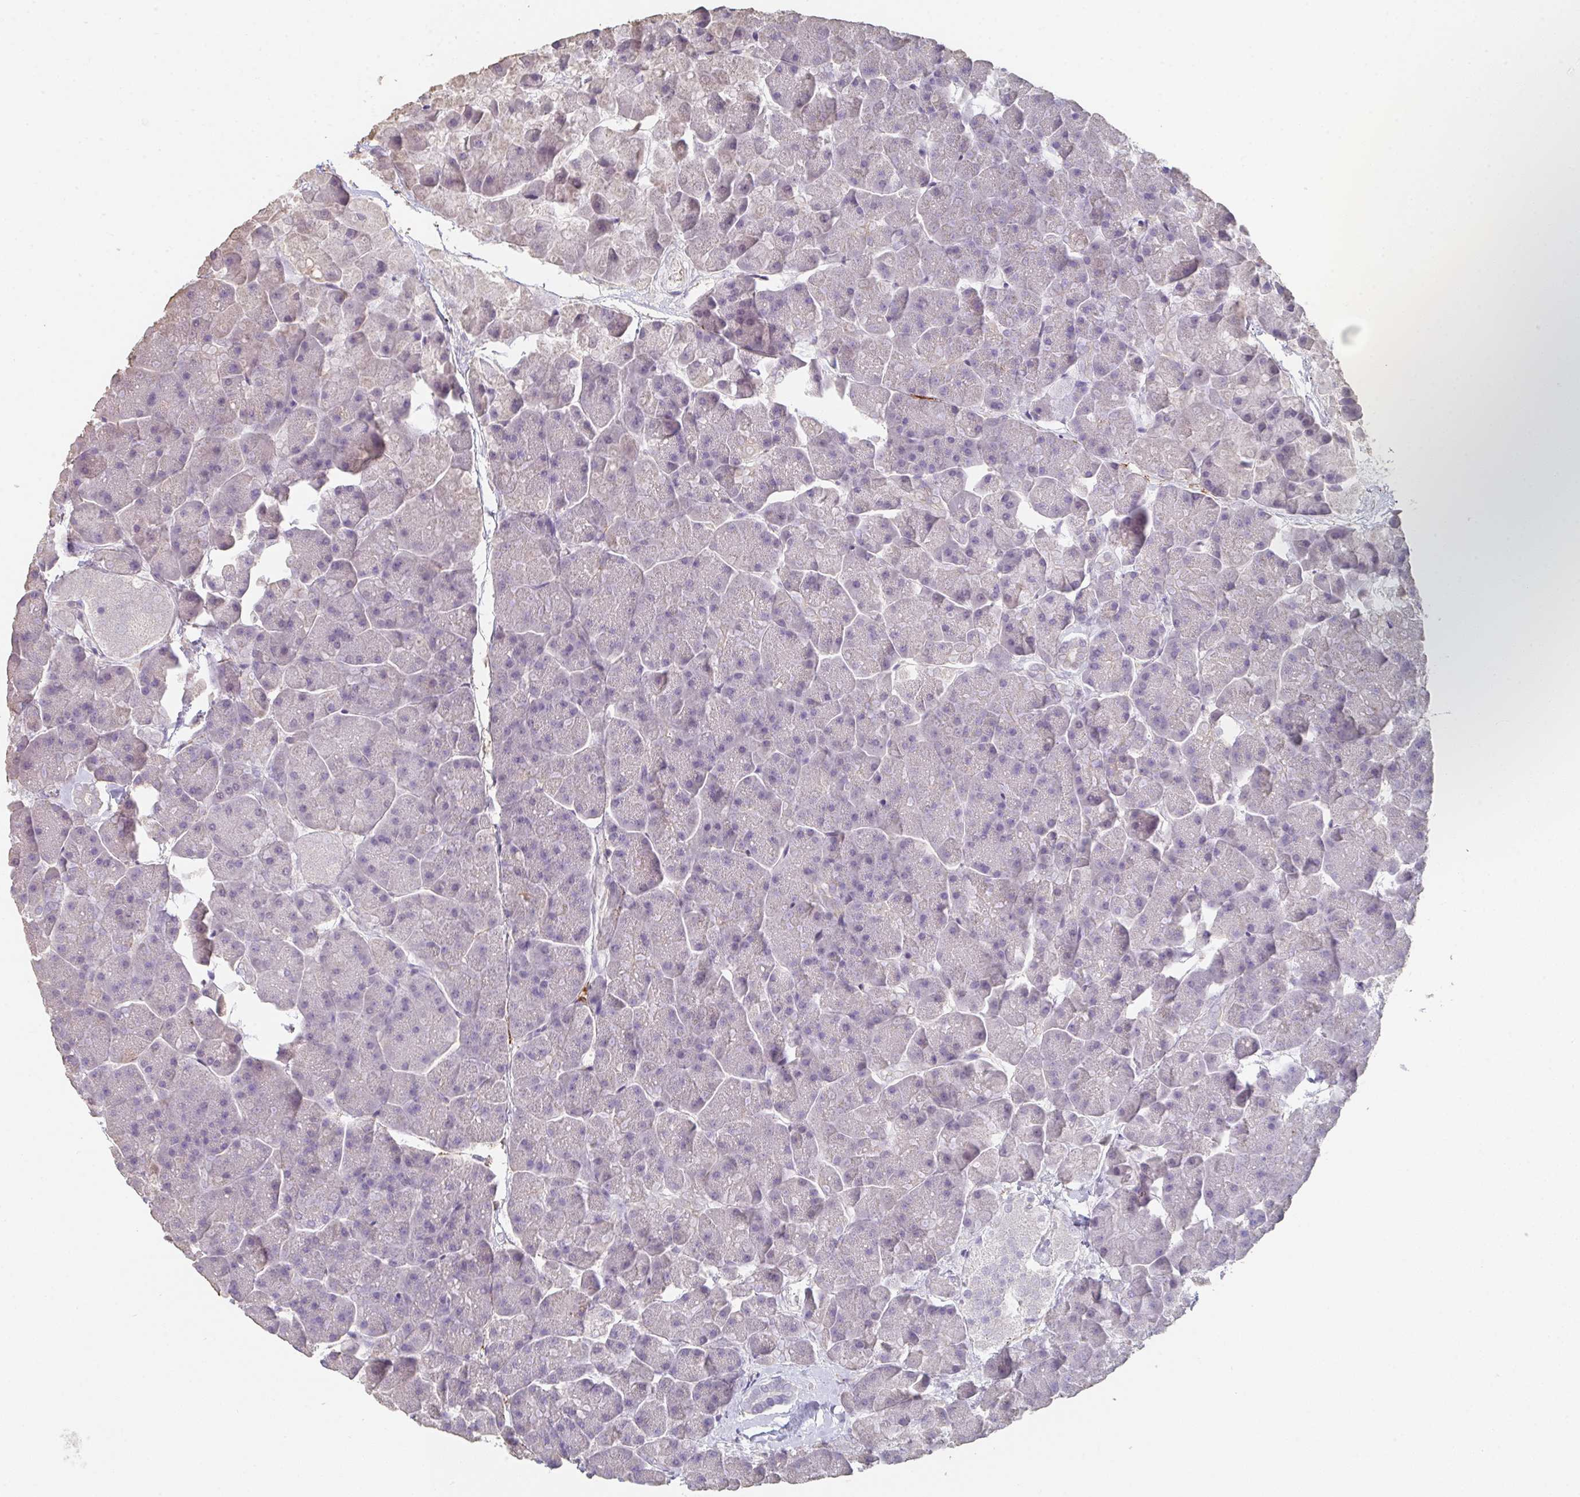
{"staining": {"intensity": "moderate", "quantity": "<25%", "location": "cytoplasmic/membranous"}, "tissue": "pancreas", "cell_type": "Exocrine glandular cells", "image_type": "normal", "snomed": [{"axis": "morphology", "description": "Normal tissue, NOS"}, {"axis": "topography", "description": "Pancreas"}, {"axis": "topography", "description": "Peripheral nerve tissue"}], "caption": "Brown immunohistochemical staining in normal human pancreas displays moderate cytoplasmic/membranous staining in about <25% of exocrine glandular cells. Nuclei are stained in blue.", "gene": "DBN1", "patient": {"sex": "male", "age": 54}}